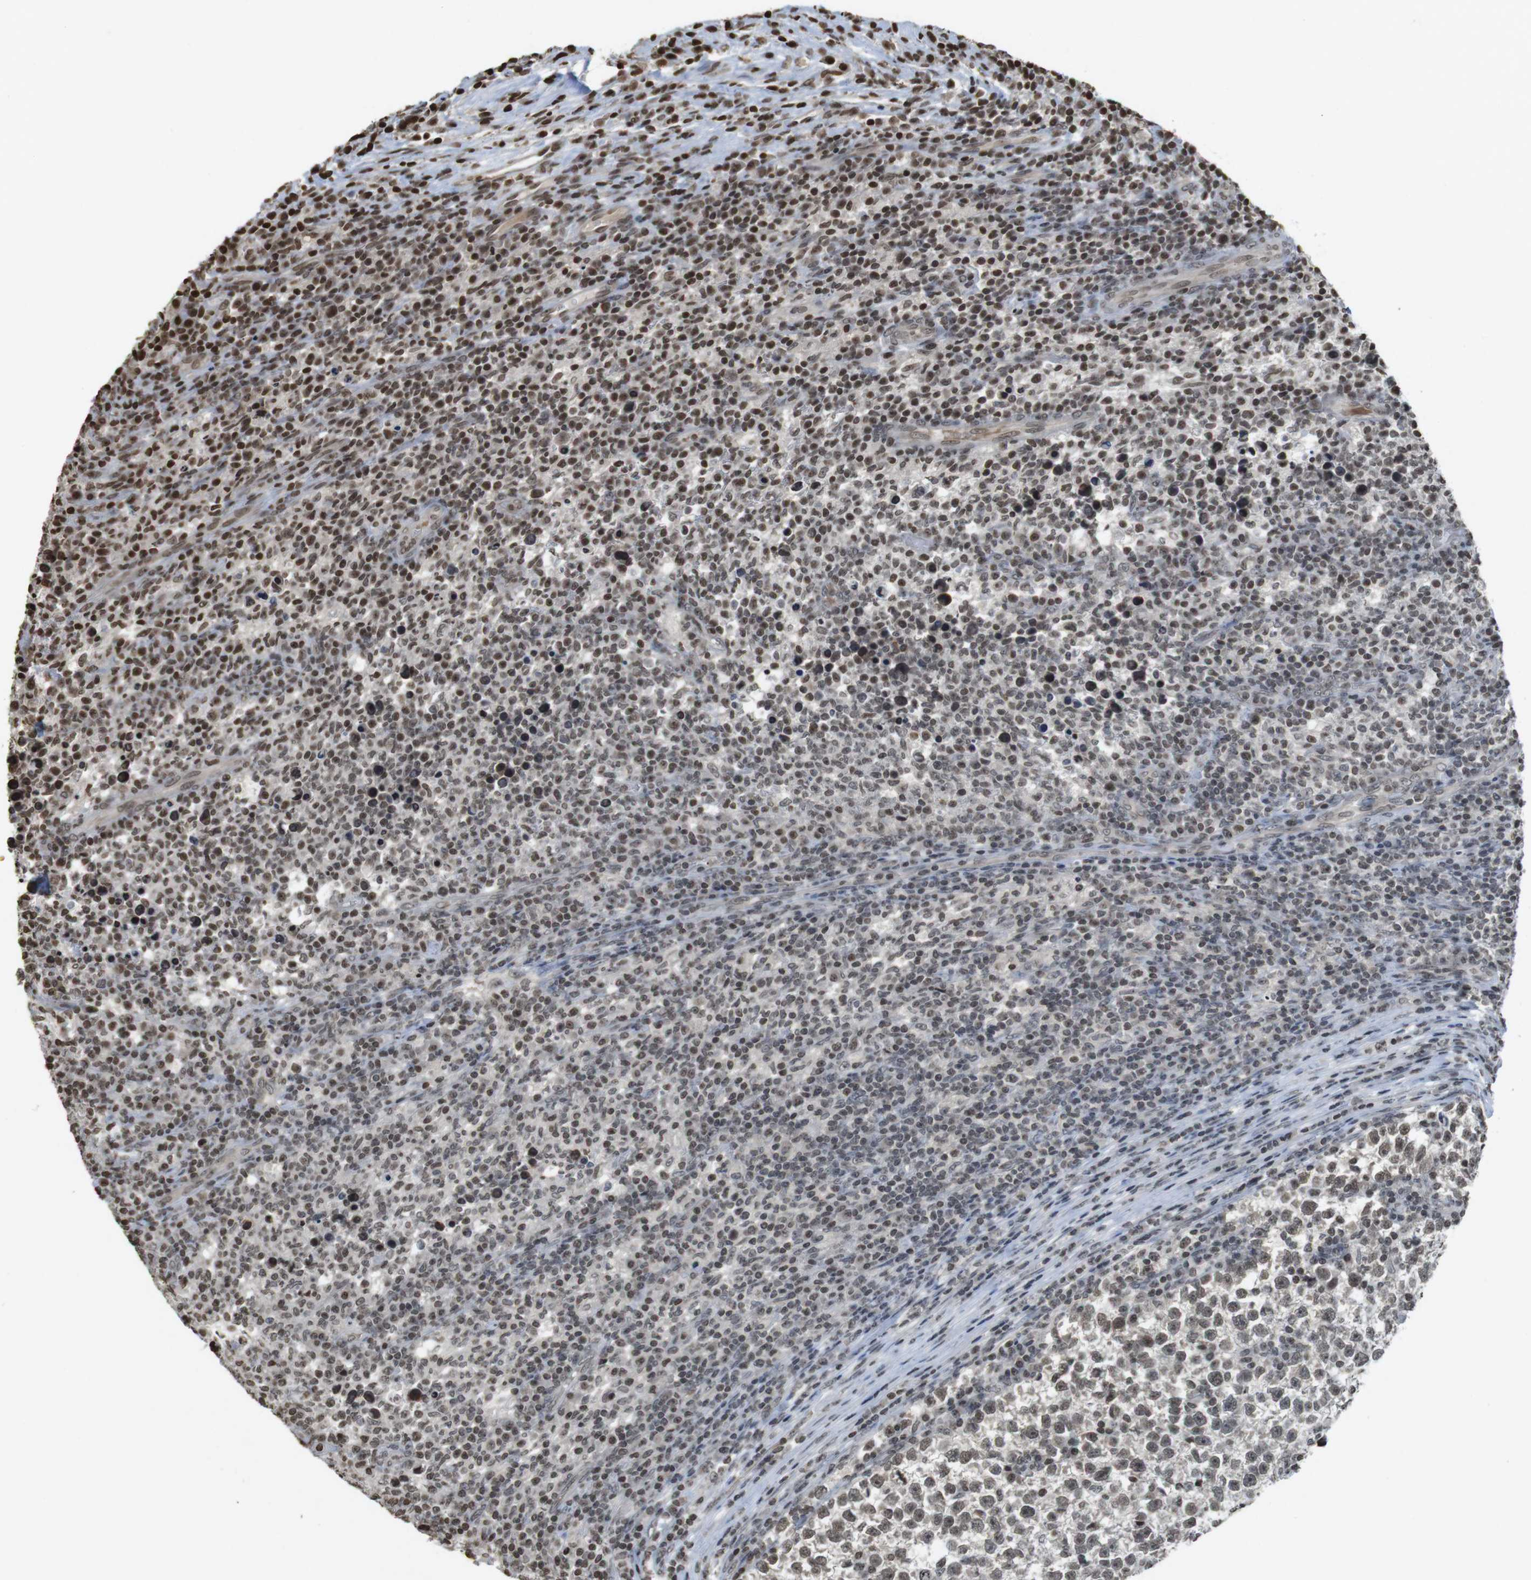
{"staining": {"intensity": "moderate", "quantity": "<25%", "location": "nuclear"}, "tissue": "testis cancer", "cell_type": "Tumor cells", "image_type": "cancer", "snomed": [{"axis": "morphology", "description": "Normal tissue, NOS"}, {"axis": "morphology", "description": "Seminoma, NOS"}, {"axis": "topography", "description": "Testis"}], "caption": "Human testis cancer (seminoma) stained with a protein marker shows moderate staining in tumor cells.", "gene": "FOXA3", "patient": {"sex": "male", "age": 43}}